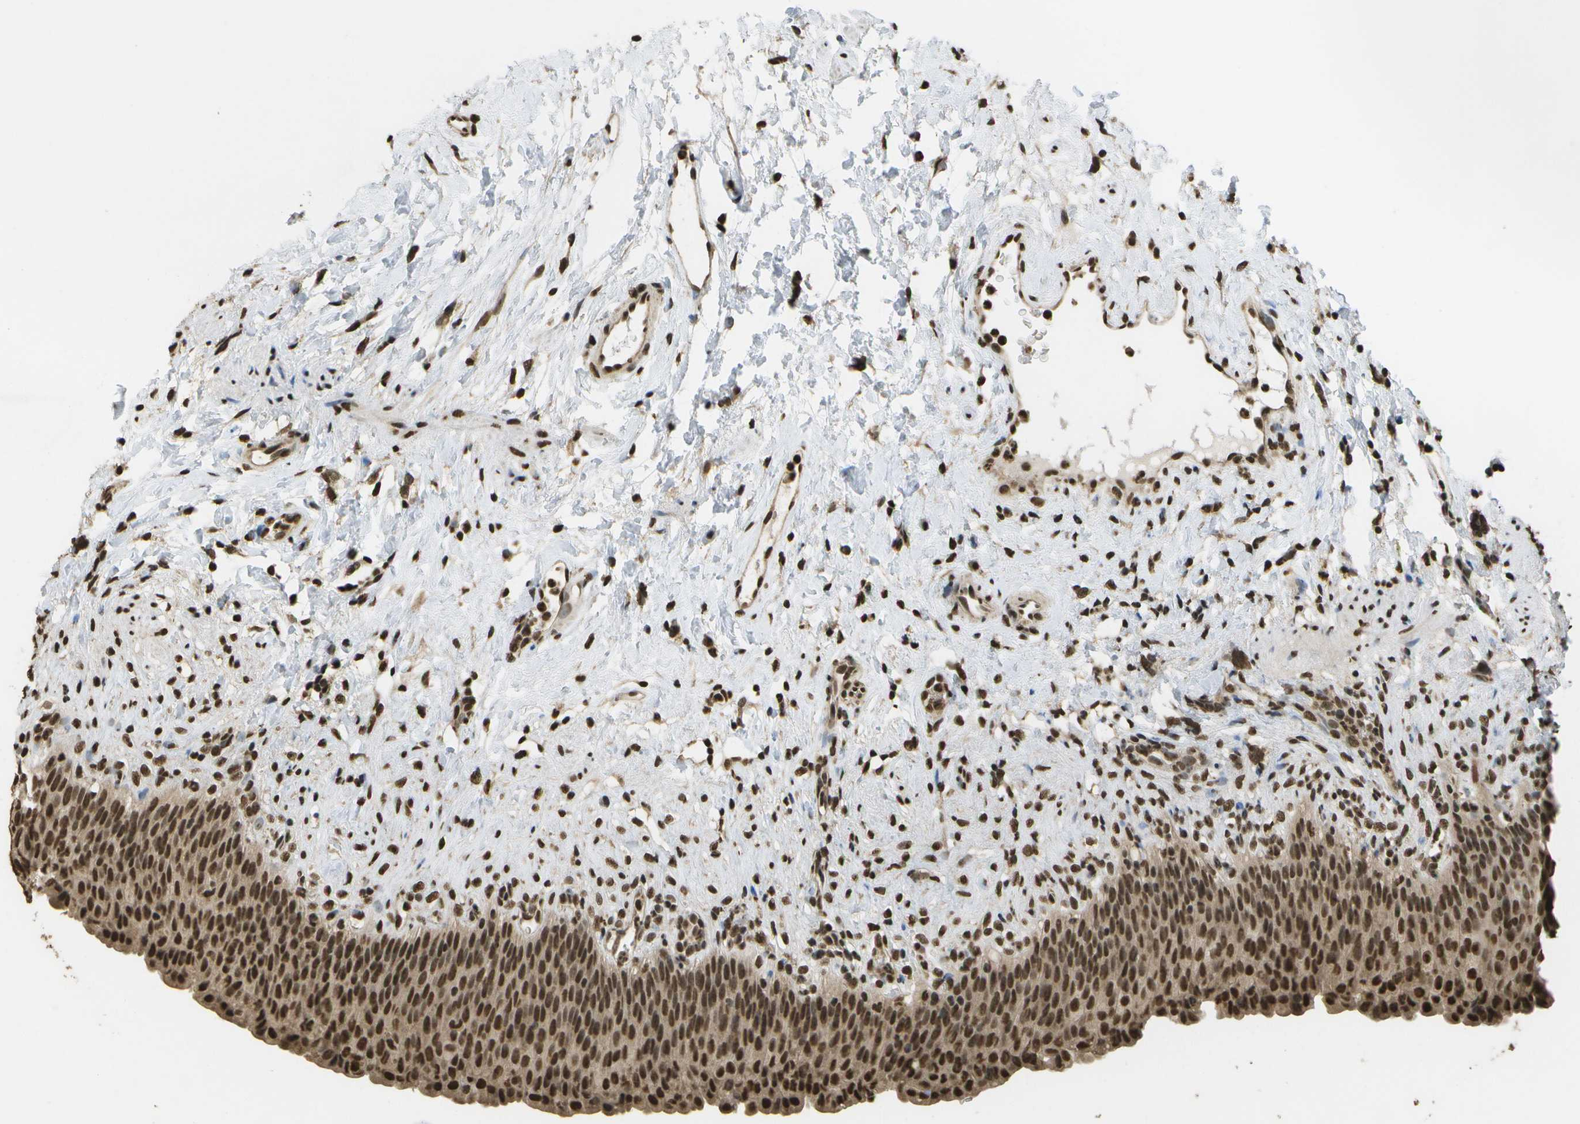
{"staining": {"intensity": "strong", "quantity": ">75%", "location": "cytoplasmic/membranous,nuclear"}, "tissue": "urinary bladder", "cell_type": "Urothelial cells", "image_type": "normal", "snomed": [{"axis": "morphology", "description": "Normal tissue, NOS"}, {"axis": "topography", "description": "Urinary bladder"}], "caption": "Immunohistochemistry (IHC) of normal human urinary bladder shows high levels of strong cytoplasmic/membranous,nuclear staining in about >75% of urothelial cells.", "gene": "SPEN", "patient": {"sex": "female", "age": 79}}